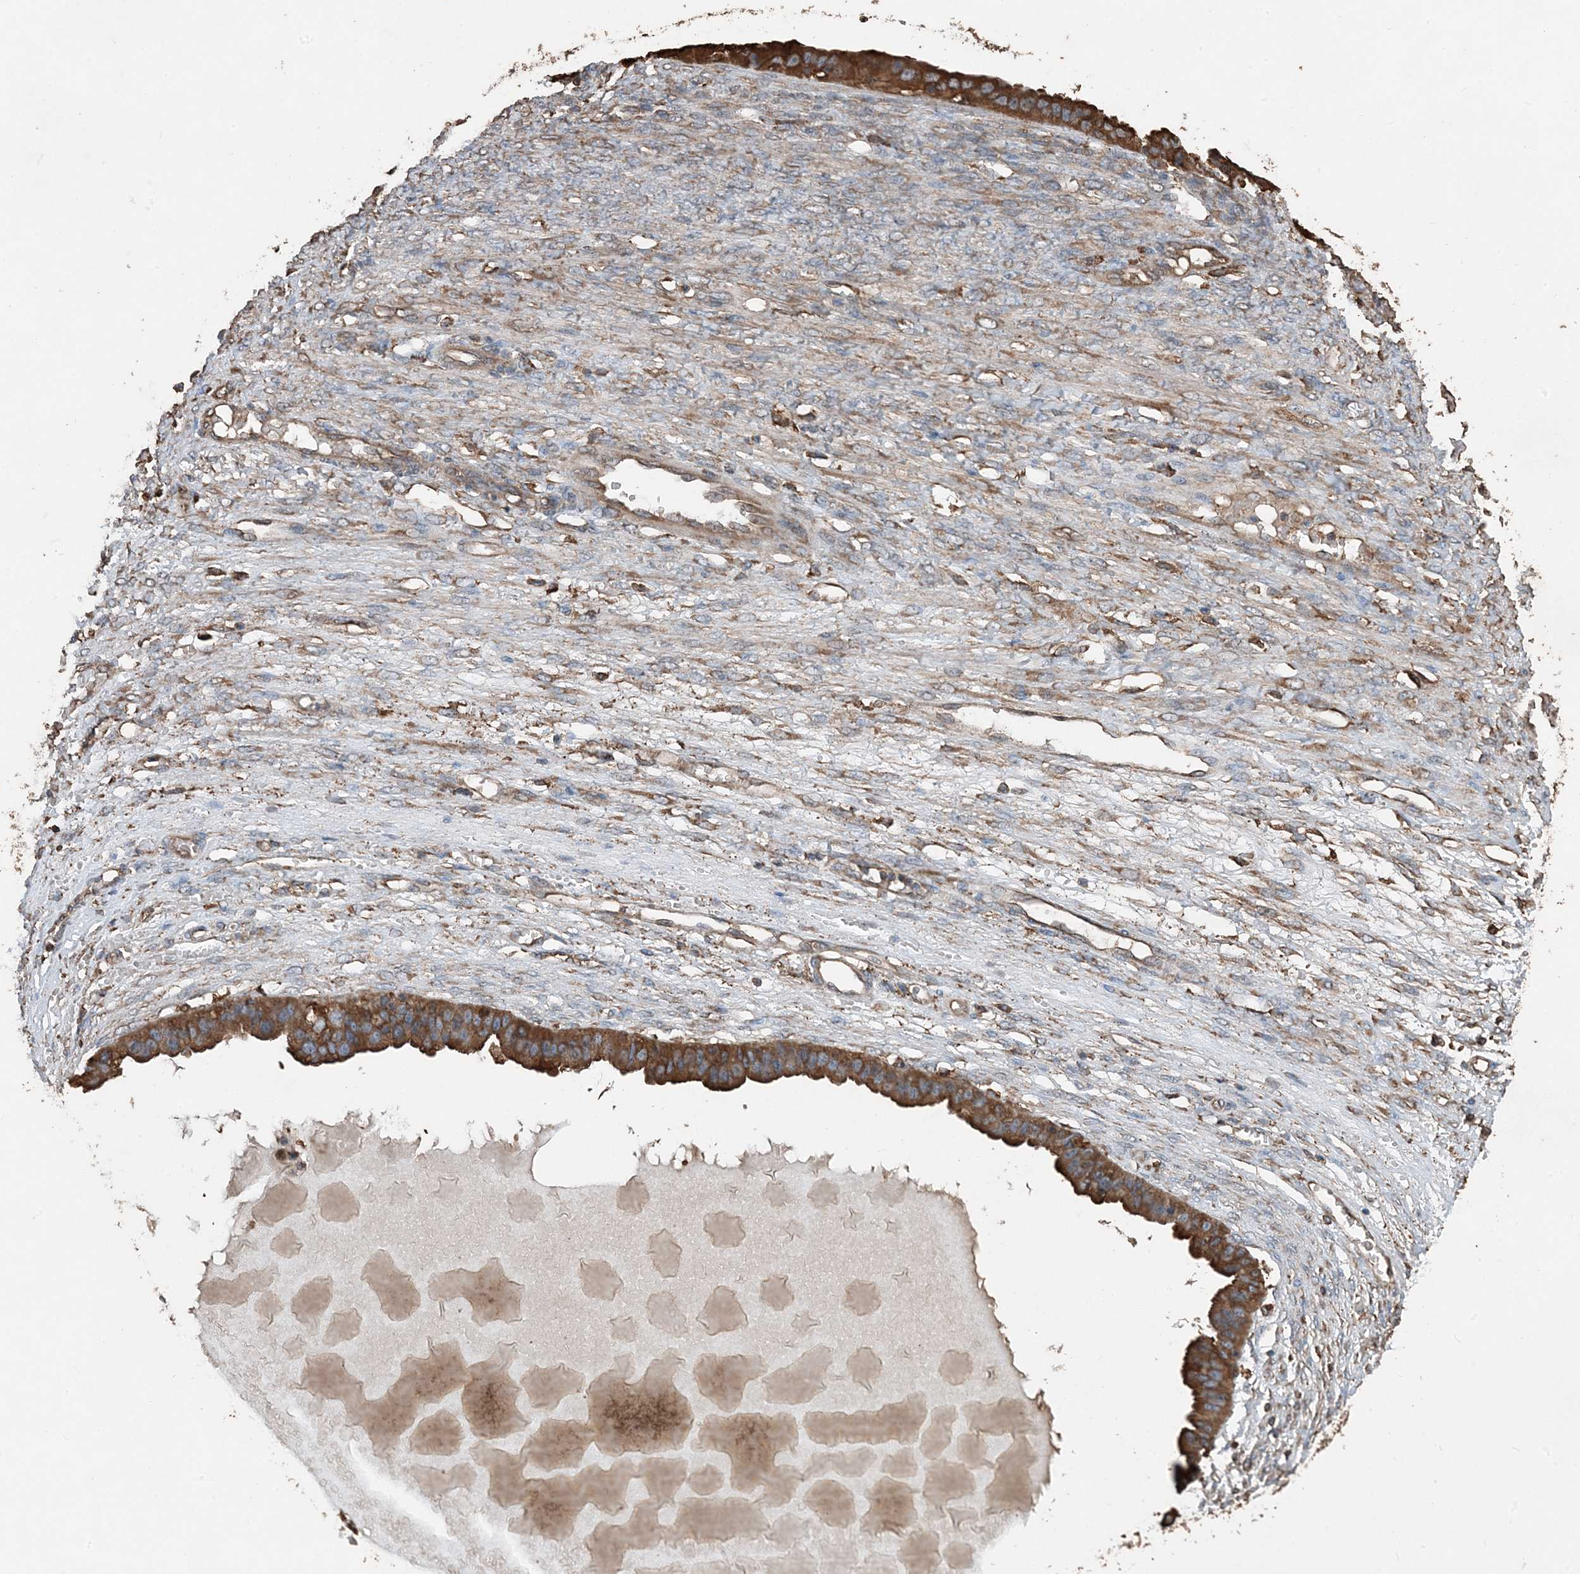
{"staining": {"intensity": "strong", "quantity": ">75%", "location": "cytoplasmic/membranous"}, "tissue": "ovarian cancer", "cell_type": "Tumor cells", "image_type": "cancer", "snomed": [{"axis": "morphology", "description": "Cystadenocarcinoma, serous, NOS"}, {"axis": "topography", "description": "Ovary"}], "caption": "Strong cytoplasmic/membranous positivity for a protein is seen in about >75% of tumor cells of ovarian cancer using IHC.", "gene": "PDIA6", "patient": {"sex": "female", "age": 58}}